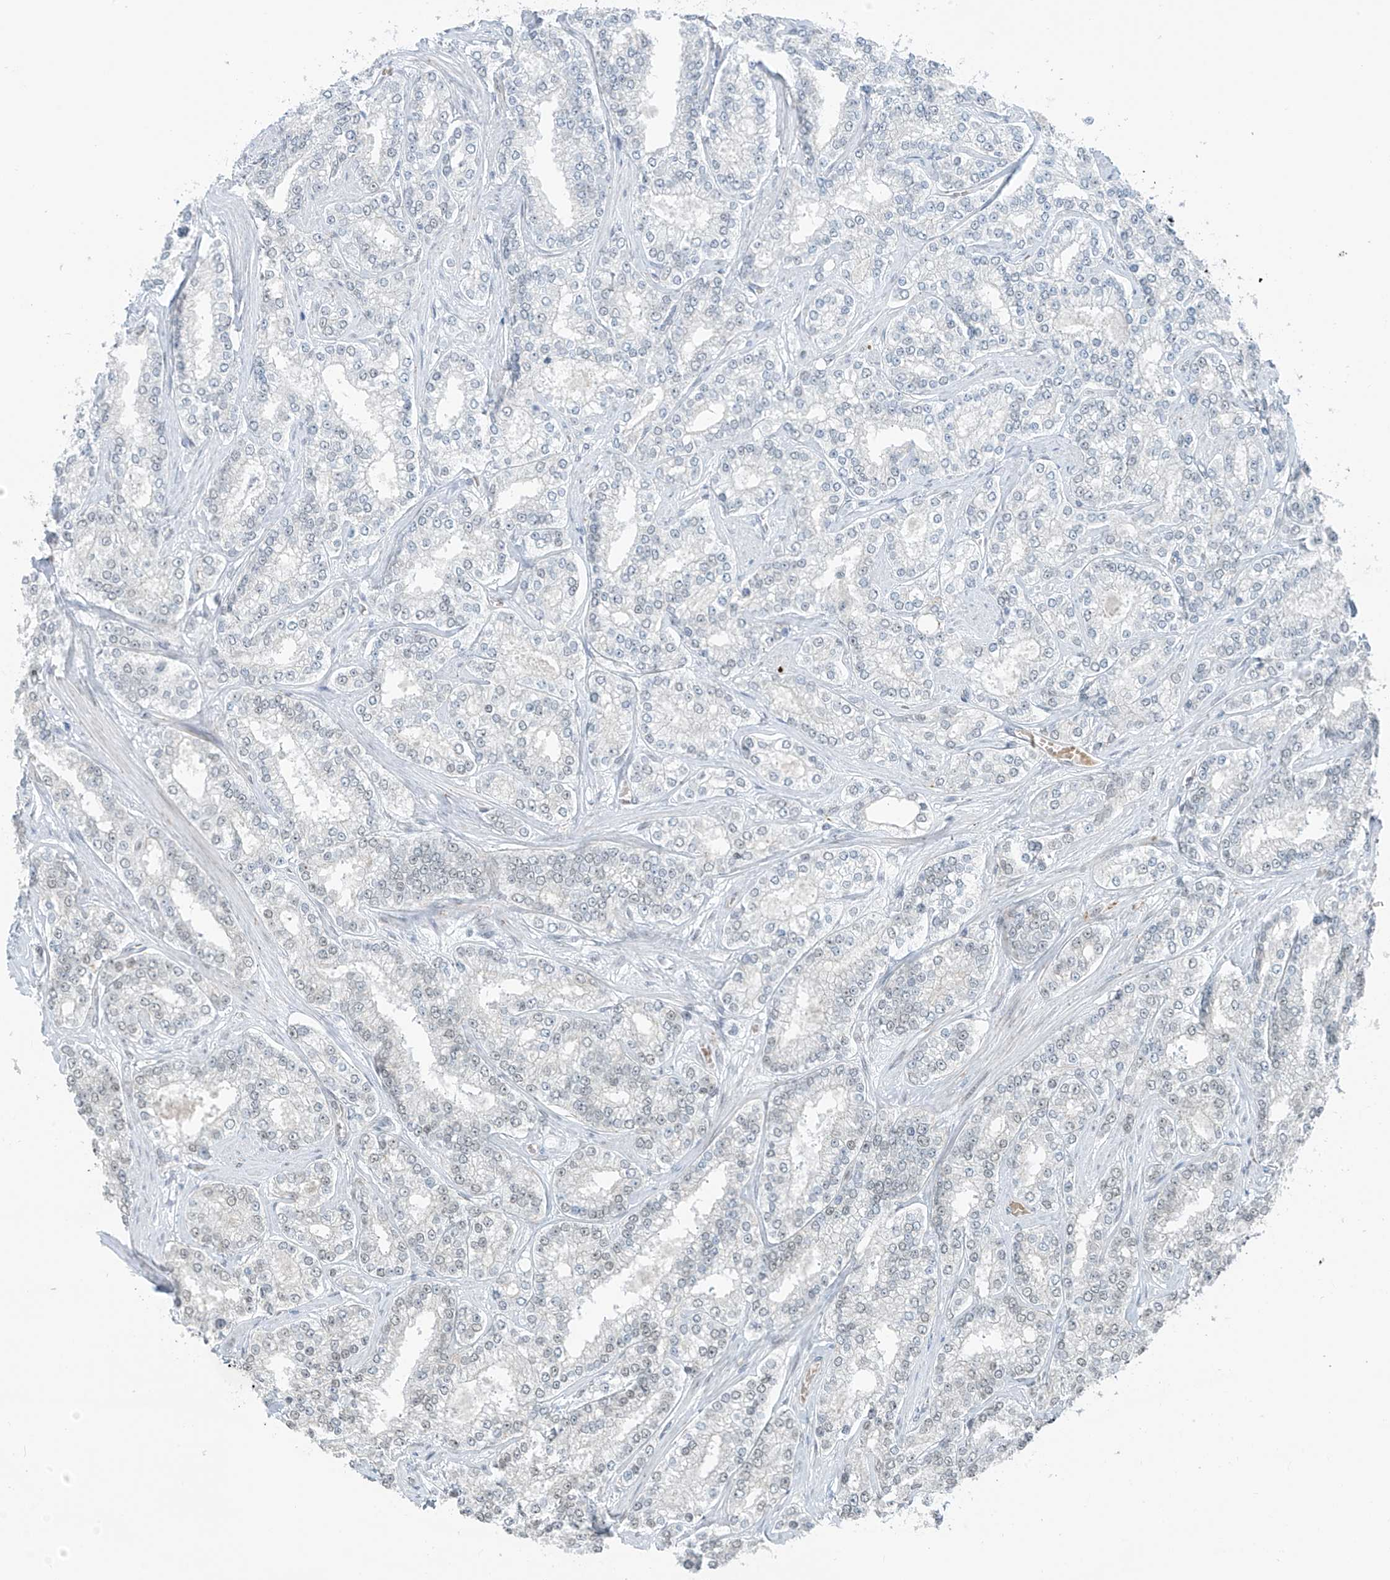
{"staining": {"intensity": "negative", "quantity": "none", "location": "none"}, "tissue": "prostate cancer", "cell_type": "Tumor cells", "image_type": "cancer", "snomed": [{"axis": "morphology", "description": "Normal tissue, NOS"}, {"axis": "morphology", "description": "Adenocarcinoma, High grade"}, {"axis": "topography", "description": "Prostate"}], "caption": "Tumor cells are negative for protein expression in human prostate cancer. (DAB IHC with hematoxylin counter stain).", "gene": "MCM9", "patient": {"sex": "male", "age": 83}}